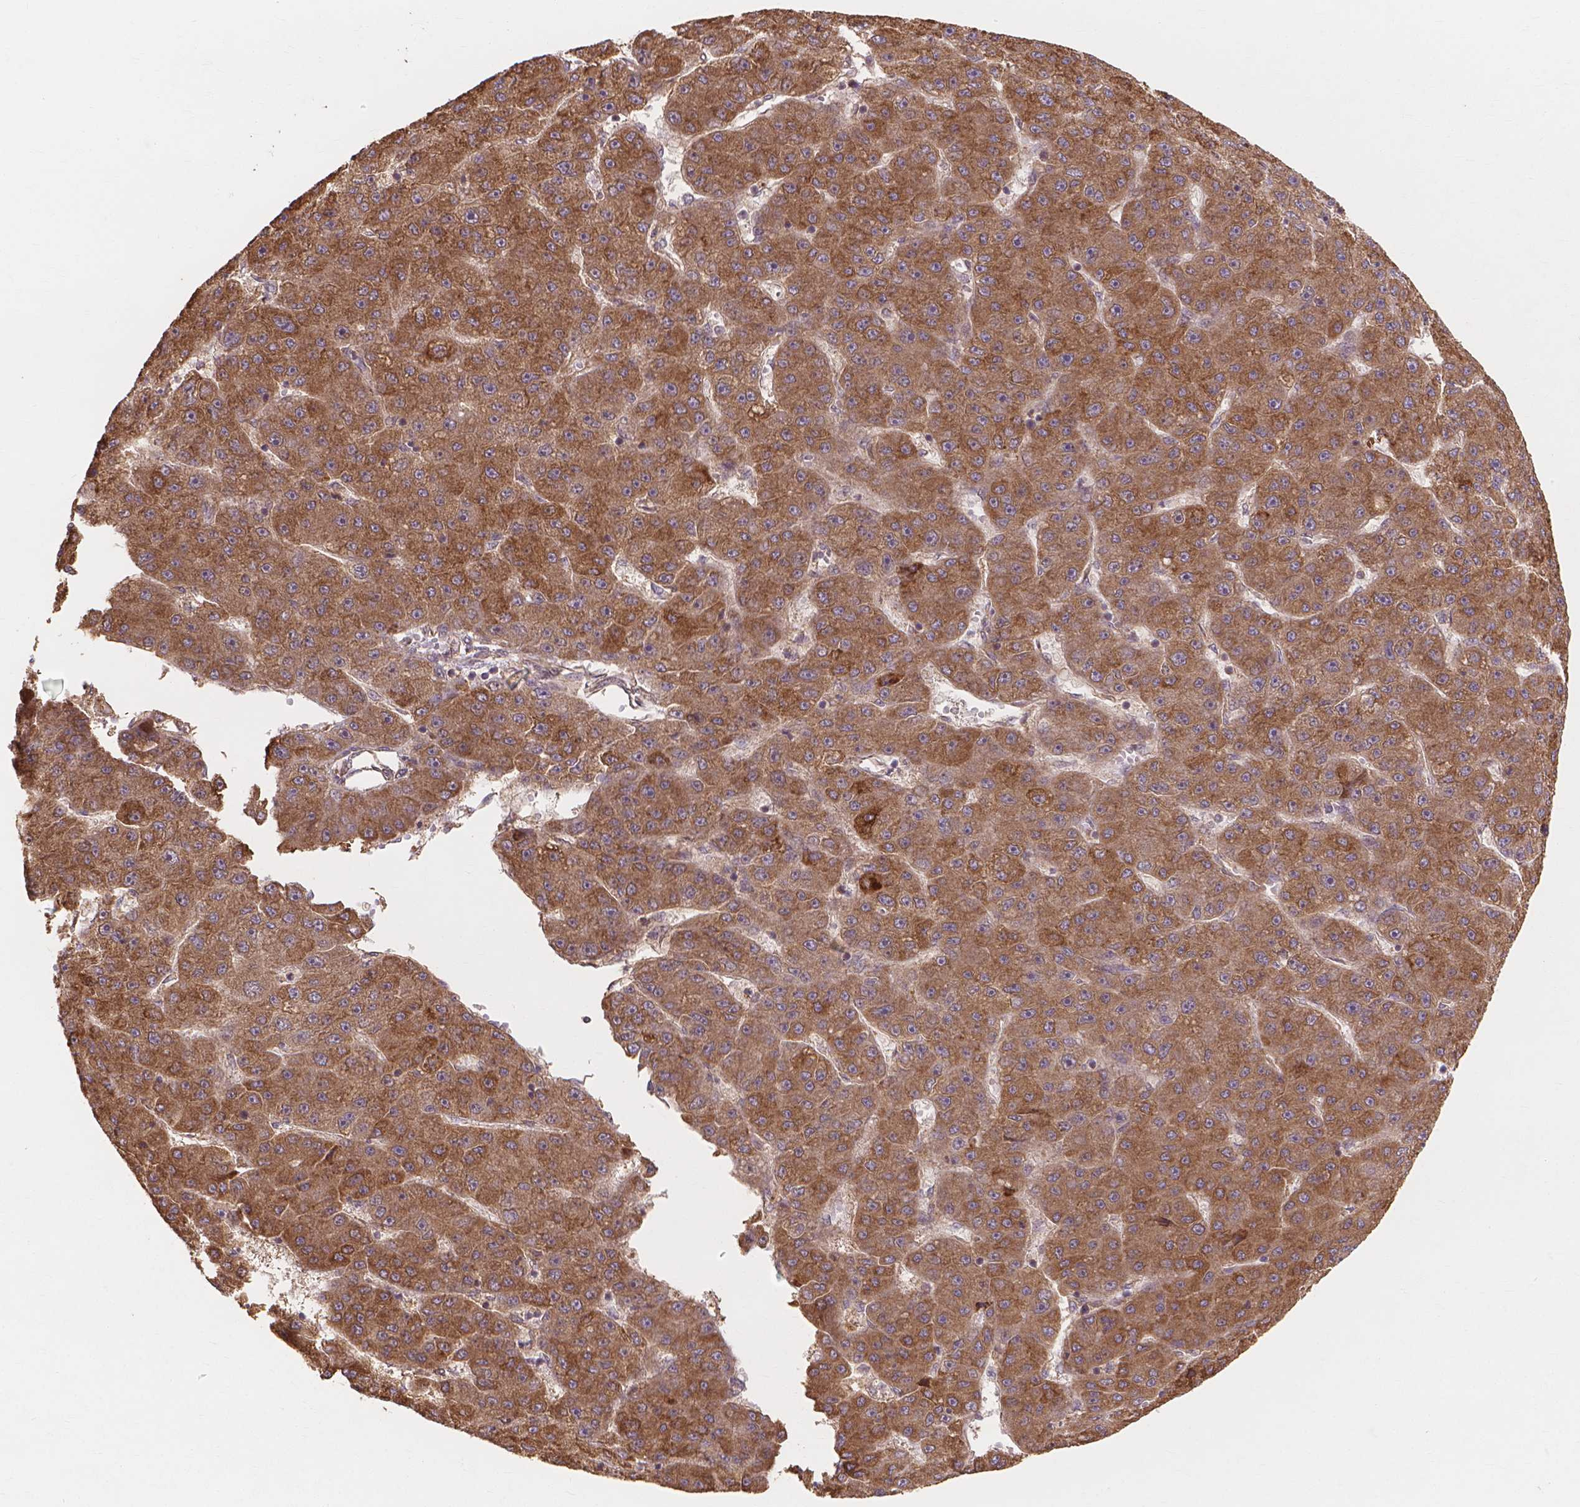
{"staining": {"intensity": "moderate", "quantity": ">75%", "location": "cytoplasmic/membranous"}, "tissue": "liver cancer", "cell_type": "Tumor cells", "image_type": "cancer", "snomed": [{"axis": "morphology", "description": "Carcinoma, Hepatocellular, NOS"}, {"axis": "topography", "description": "Liver"}], "caption": "Immunohistochemical staining of liver cancer exhibits moderate cytoplasmic/membranous protein expression in approximately >75% of tumor cells.", "gene": "TAB2", "patient": {"sex": "male", "age": 67}}